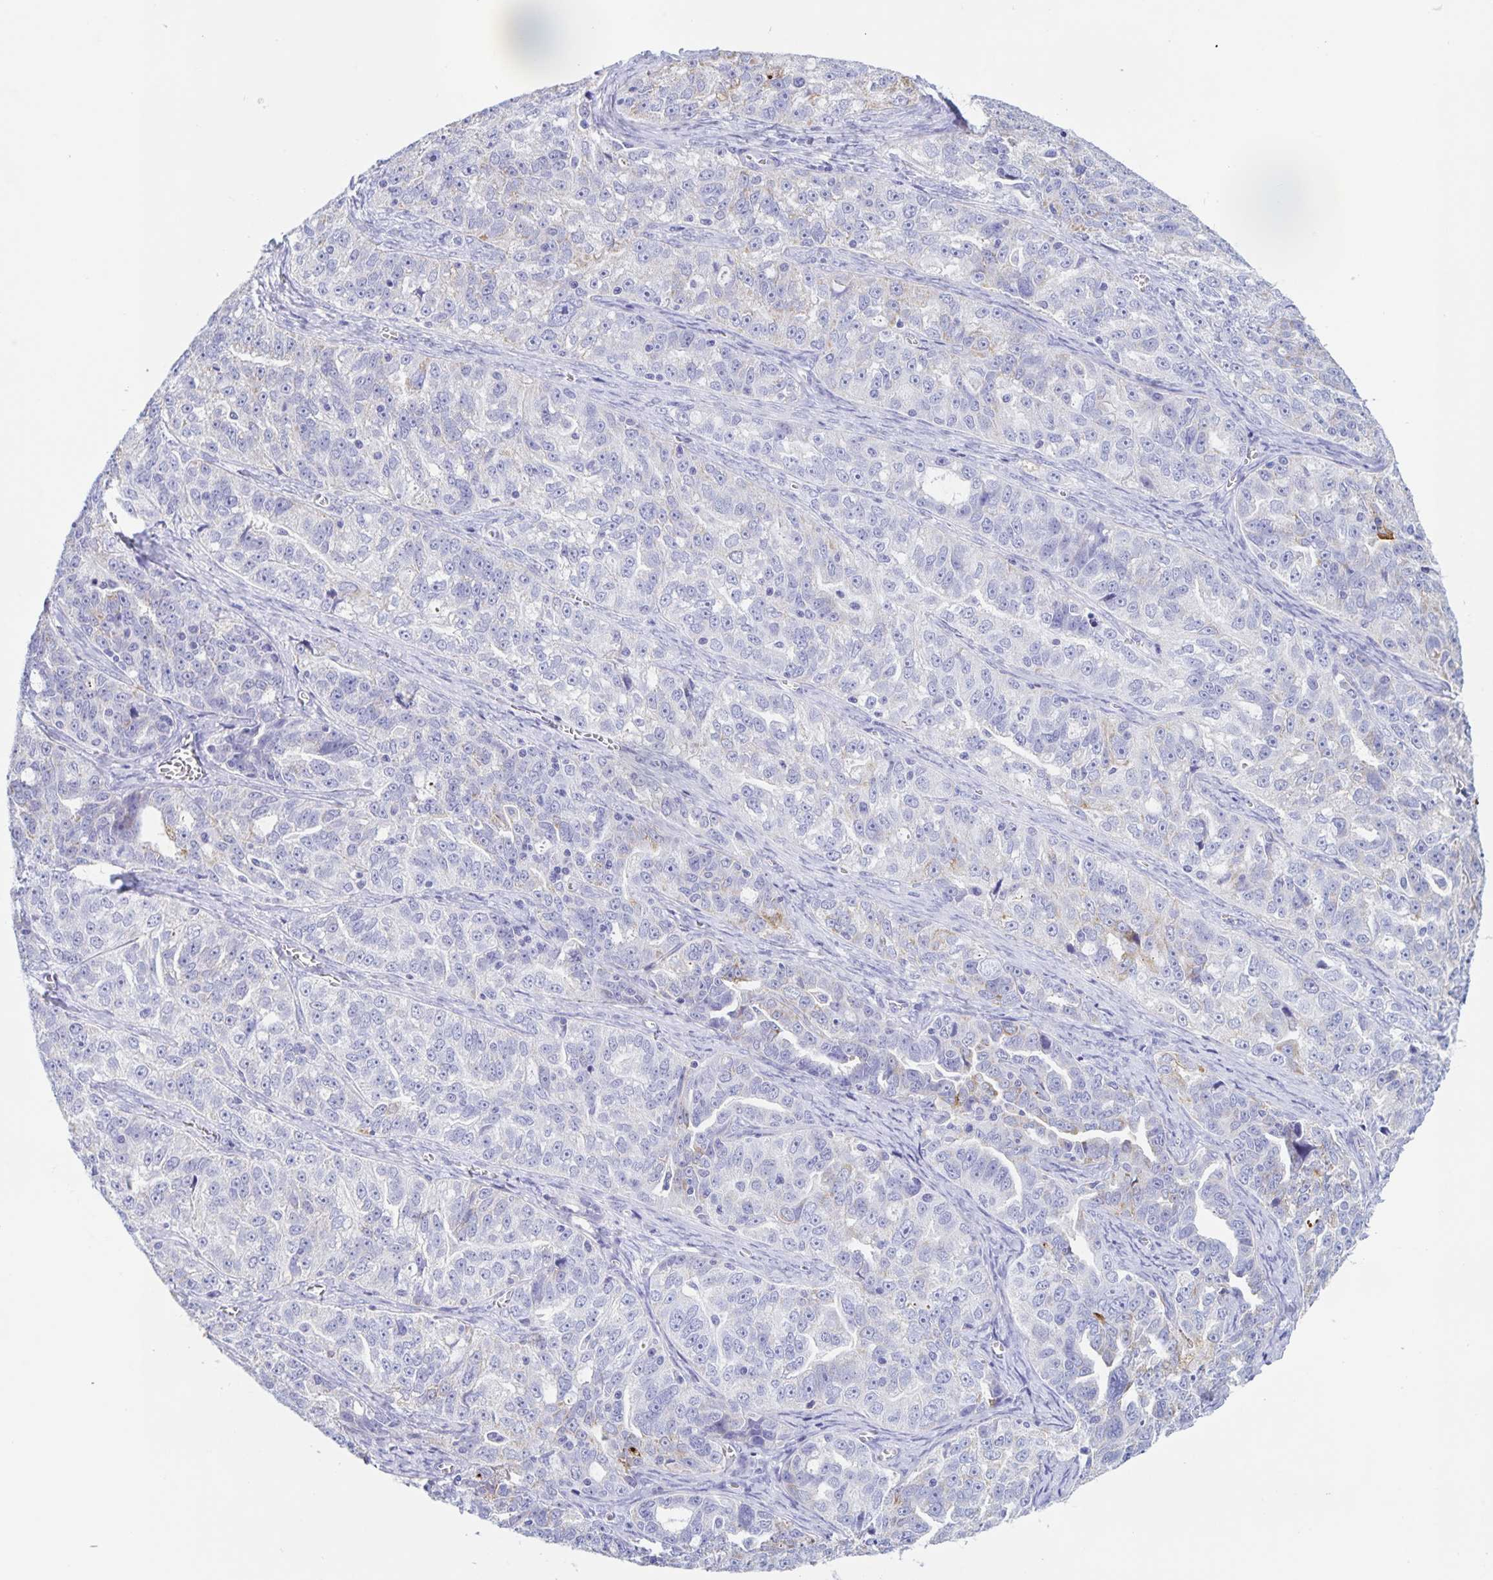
{"staining": {"intensity": "moderate", "quantity": "<25%", "location": "cytoplasmic/membranous"}, "tissue": "ovarian cancer", "cell_type": "Tumor cells", "image_type": "cancer", "snomed": [{"axis": "morphology", "description": "Cystadenocarcinoma, serous, NOS"}, {"axis": "topography", "description": "Ovary"}], "caption": "Brown immunohistochemical staining in ovarian cancer (serous cystadenocarcinoma) demonstrates moderate cytoplasmic/membranous positivity in approximately <25% of tumor cells.", "gene": "DMBT1", "patient": {"sex": "female", "age": 51}}